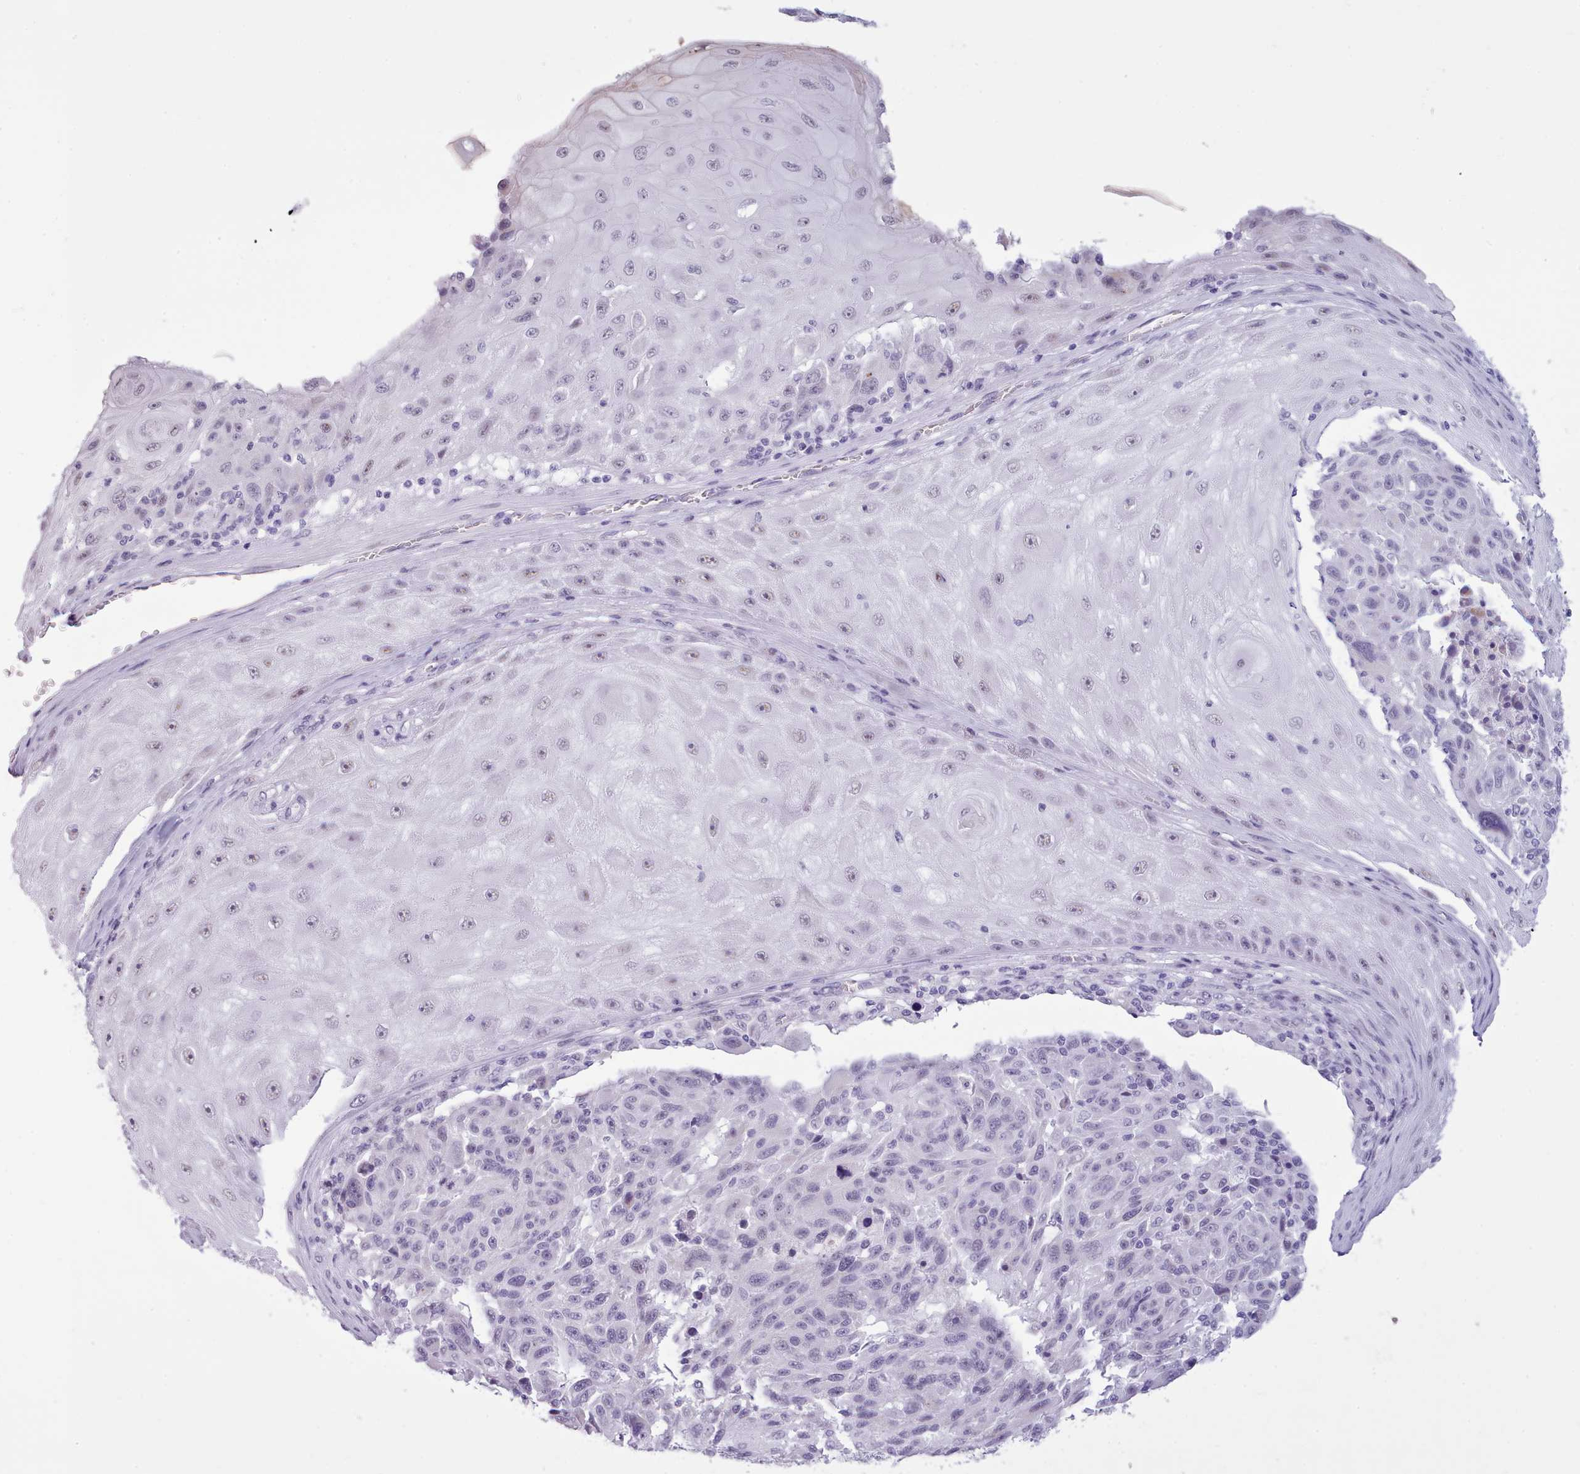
{"staining": {"intensity": "negative", "quantity": "none", "location": "none"}, "tissue": "melanoma", "cell_type": "Tumor cells", "image_type": "cancer", "snomed": [{"axis": "morphology", "description": "Malignant melanoma, NOS"}, {"axis": "topography", "description": "Skin"}], "caption": "Immunohistochemistry (IHC) image of neoplastic tissue: melanoma stained with DAB shows no significant protein expression in tumor cells.", "gene": "FBXO48", "patient": {"sex": "male", "age": 53}}